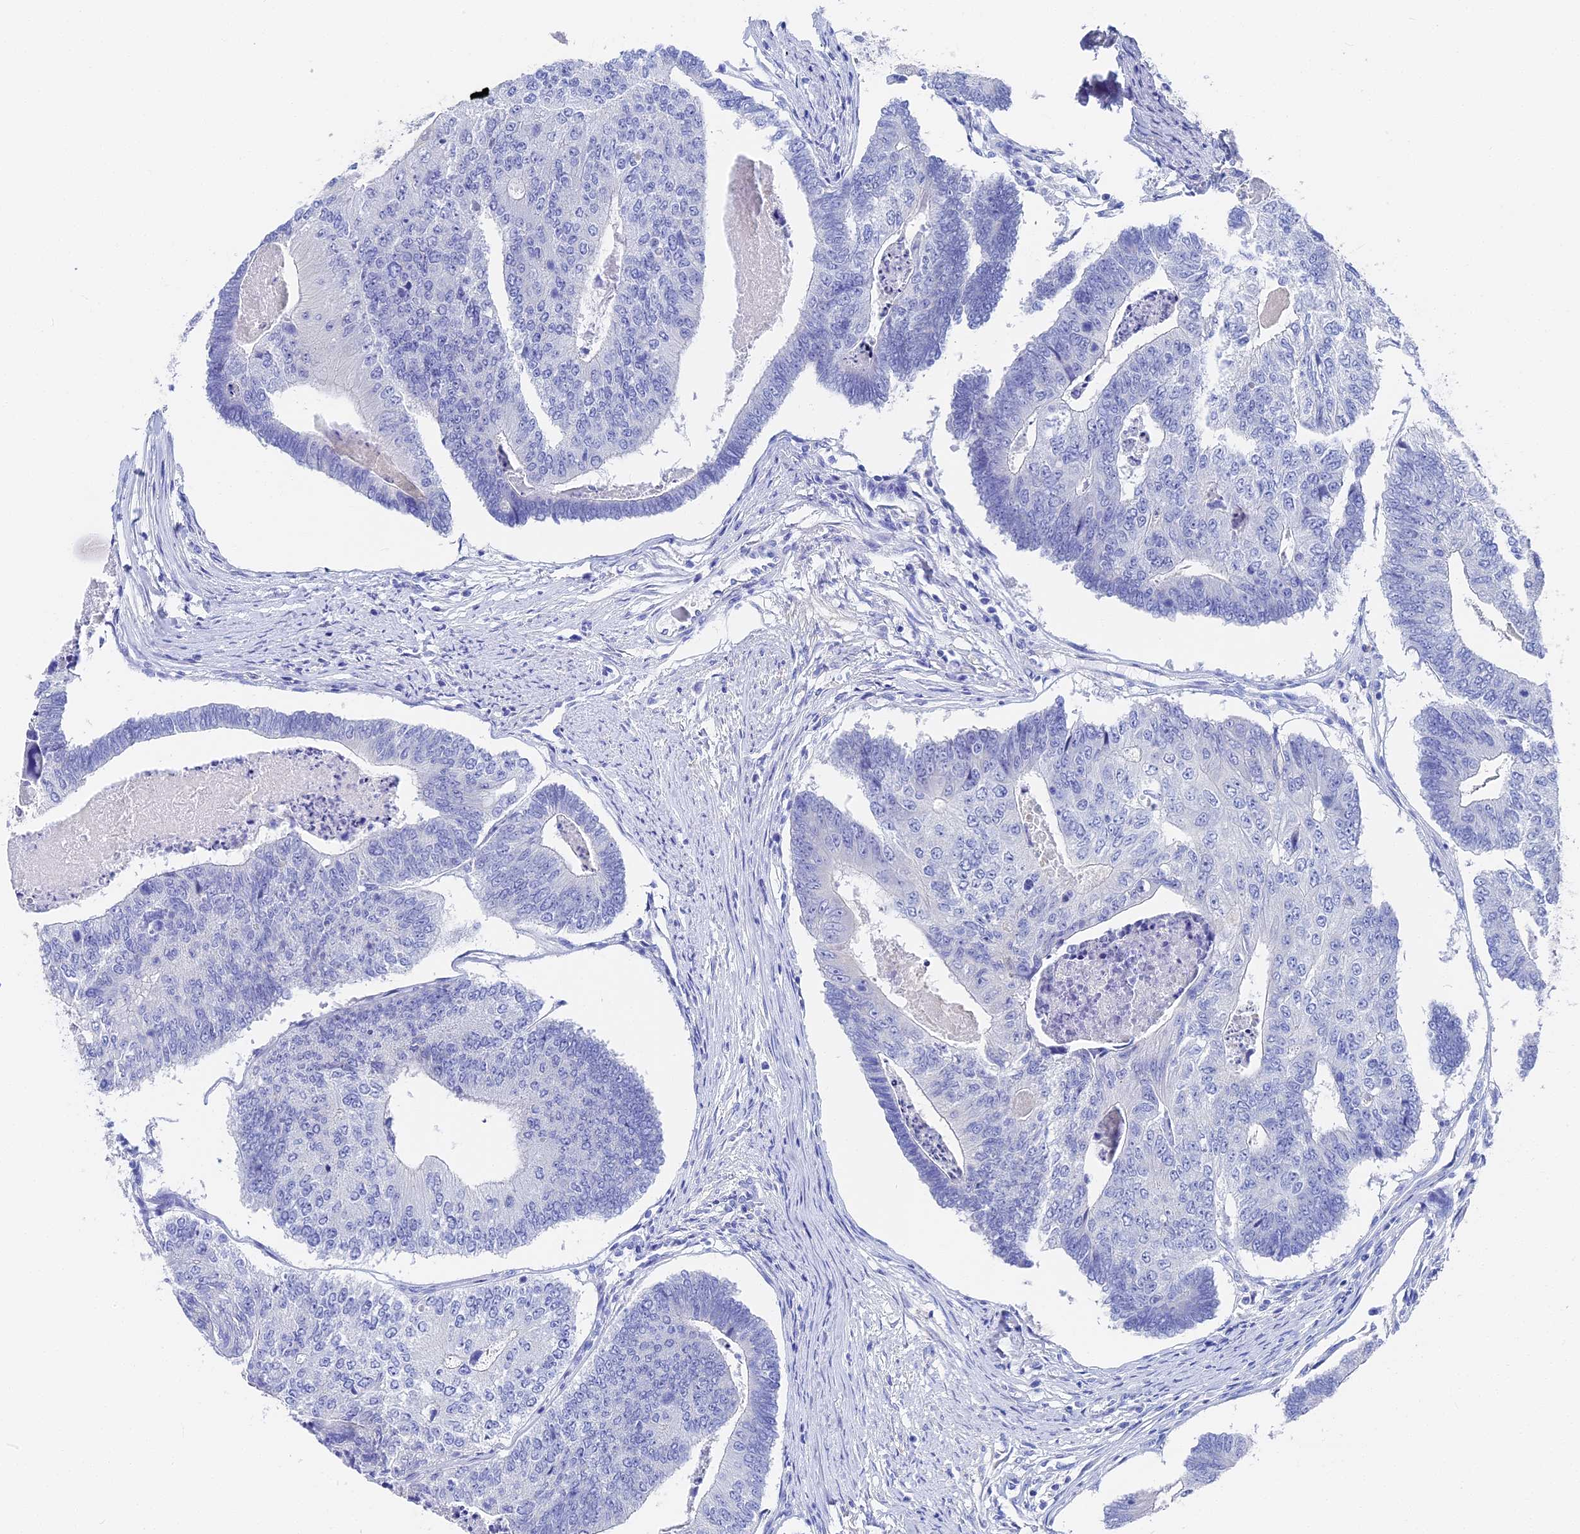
{"staining": {"intensity": "negative", "quantity": "none", "location": "none"}, "tissue": "colorectal cancer", "cell_type": "Tumor cells", "image_type": "cancer", "snomed": [{"axis": "morphology", "description": "Adenocarcinoma, NOS"}, {"axis": "topography", "description": "Colon"}], "caption": "Histopathology image shows no protein expression in tumor cells of adenocarcinoma (colorectal) tissue.", "gene": "VPS33B", "patient": {"sex": "female", "age": 67}}